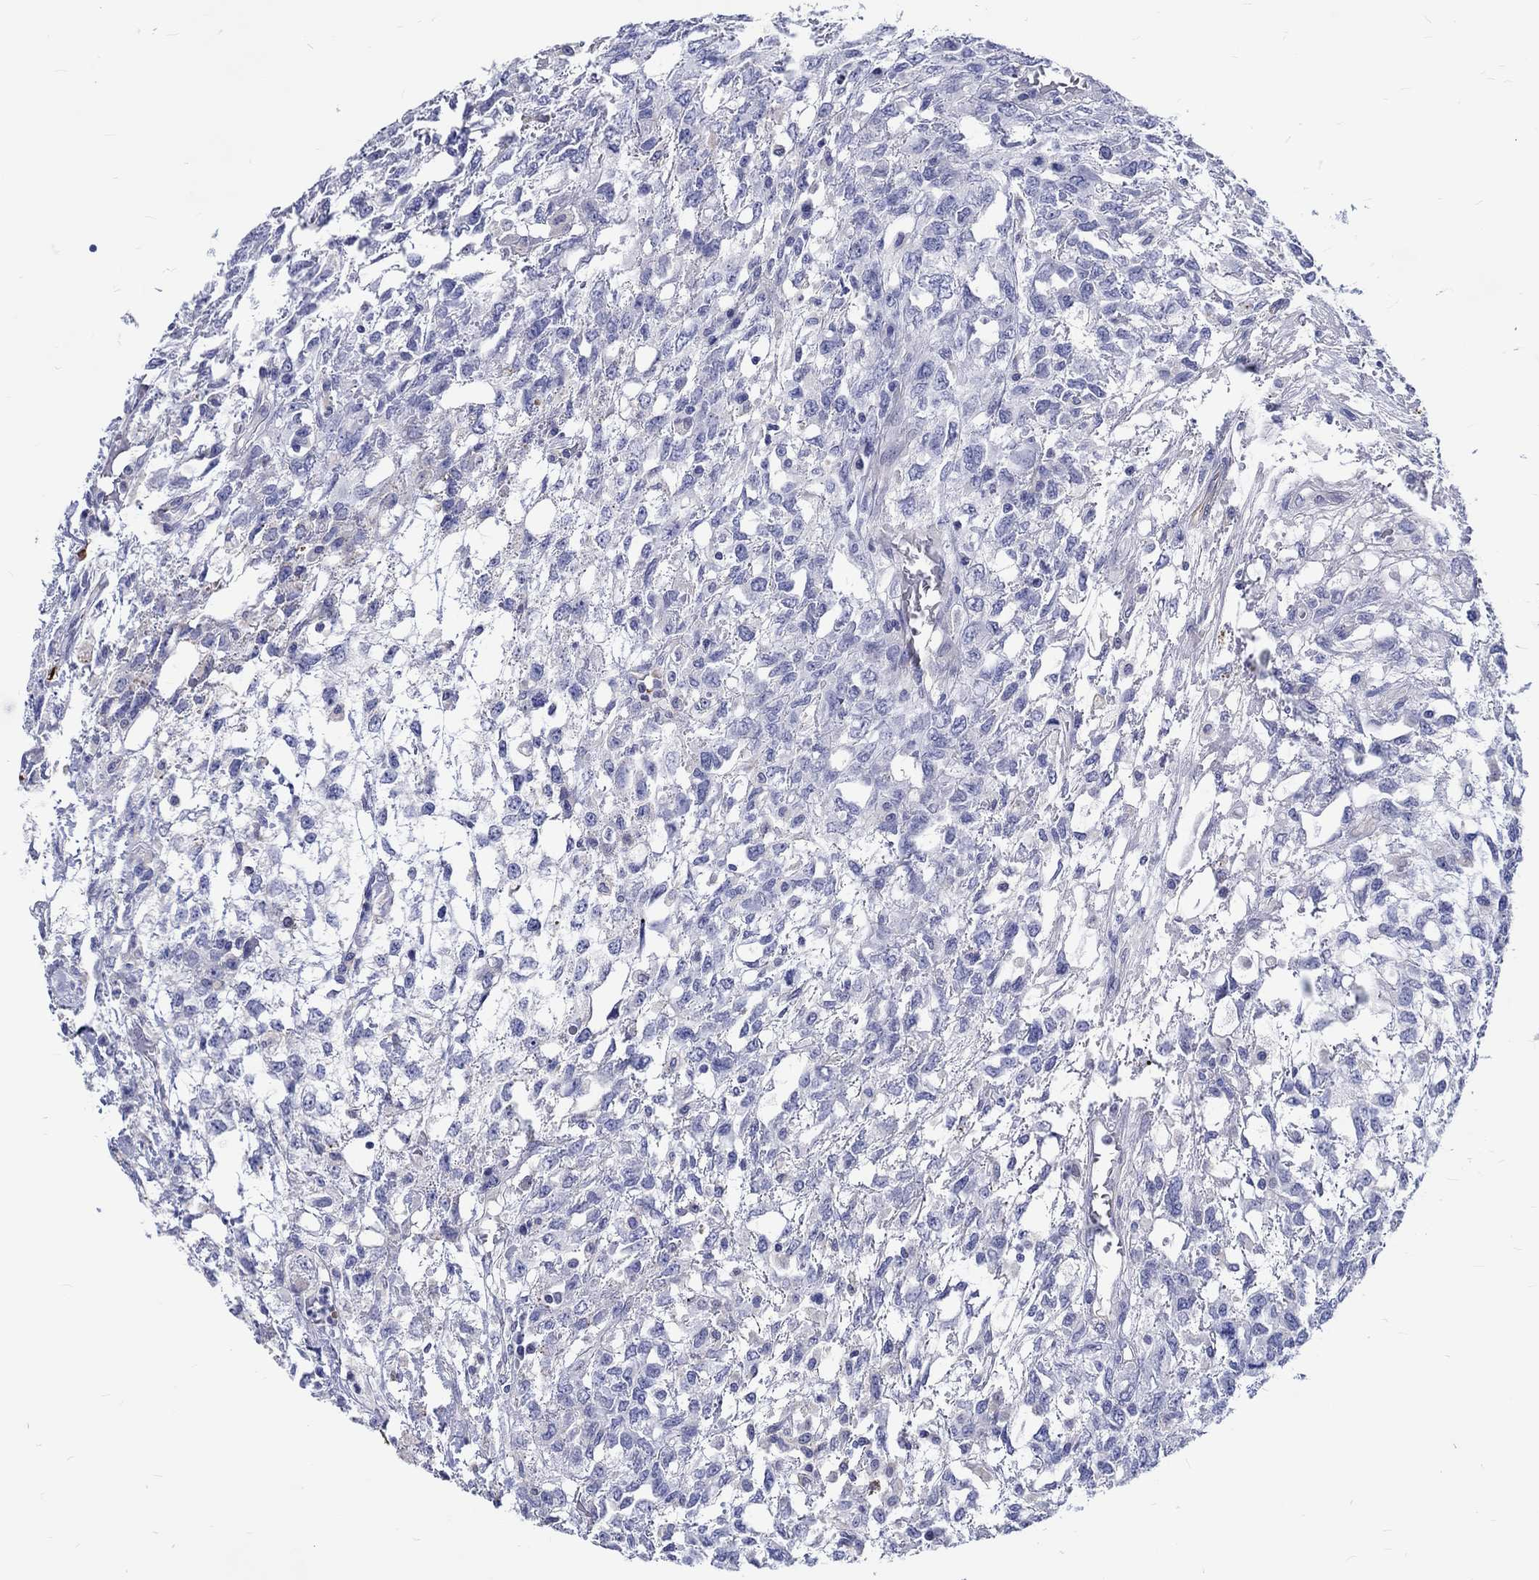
{"staining": {"intensity": "negative", "quantity": "none", "location": "none"}, "tissue": "testis cancer", "cell_type": "Tumor cells", "image_type": "cancer", "snomed": [{"axis": "morphology", "description": "Seminoma, NOS"}, {"axis": "topography", "description": "Testis"}], "caption": "Immunohistochemical staining of human testis cancer demonstrates no significant staining in tumor cells.", "gene": "SH2D7", "patient": {"sex": "male", "age": 52}}